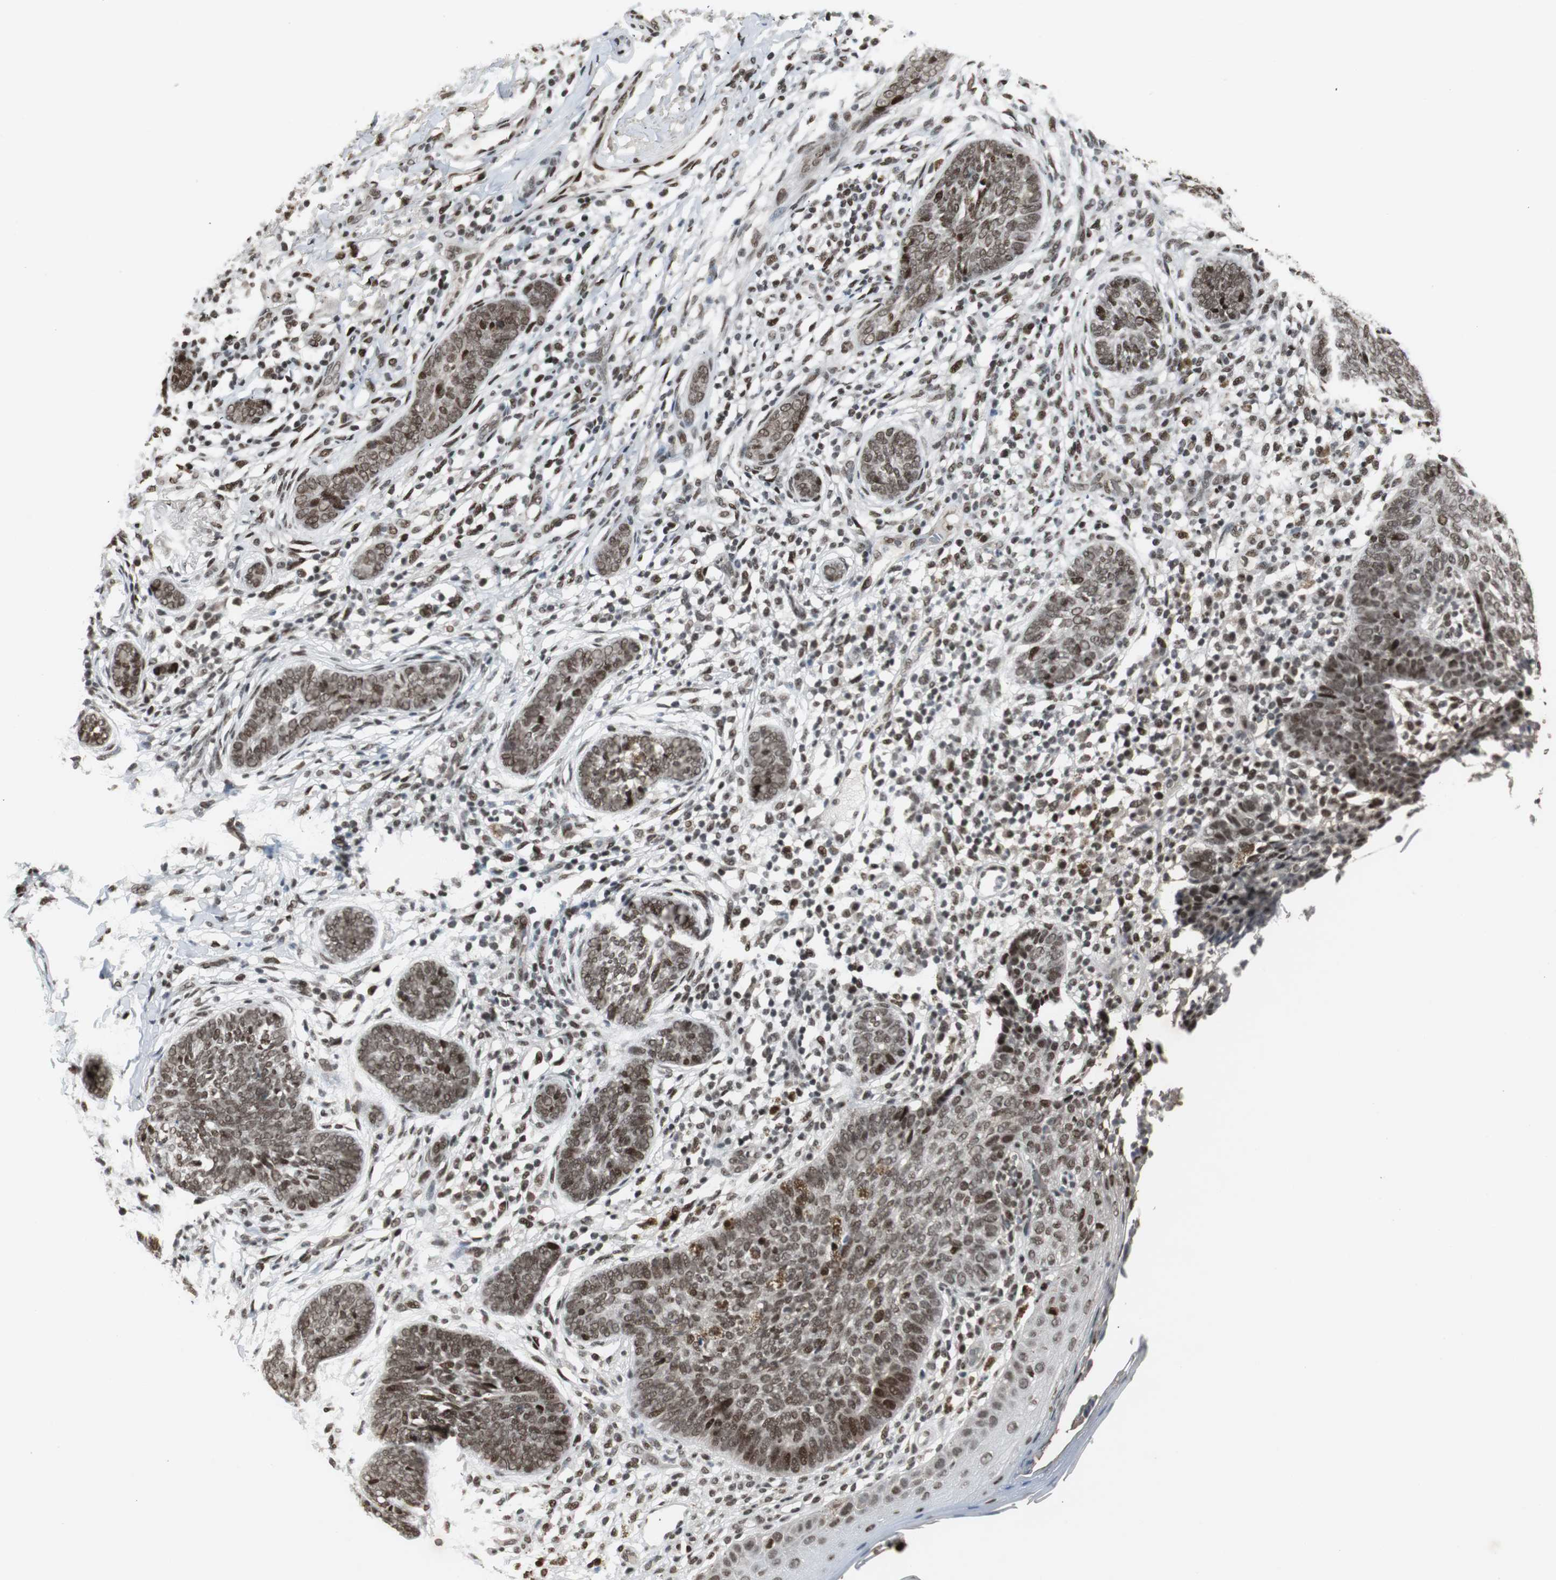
{"staining": {"intensity": "moderate", "quantity": ">75%", "location": "nuclear"}, "tissue": "skin cancer", "cell_type": "Tumor cells", "image_type": "cancer", "snomed": [{"axis": "morphology", "description": "Normal tissue, NOS"}, {"axis": "morphology", "description": "Basal cell carcinoma"}, {"axis": "topography", "description": "Skin"}], "caption": "IHC staining of skin cancer (basal cell carcinoma), which reveals medium levels of moderate nuclear staining in approximately >75% of tumor cells indicating moderate nuclear protein positivity. The staining was performed using DAB (brown) for protein detection and nuclei were counterstained in hematoxylin (blue).", "gene": "TAF5", "patient": {"sex": "male", "age": 87}}